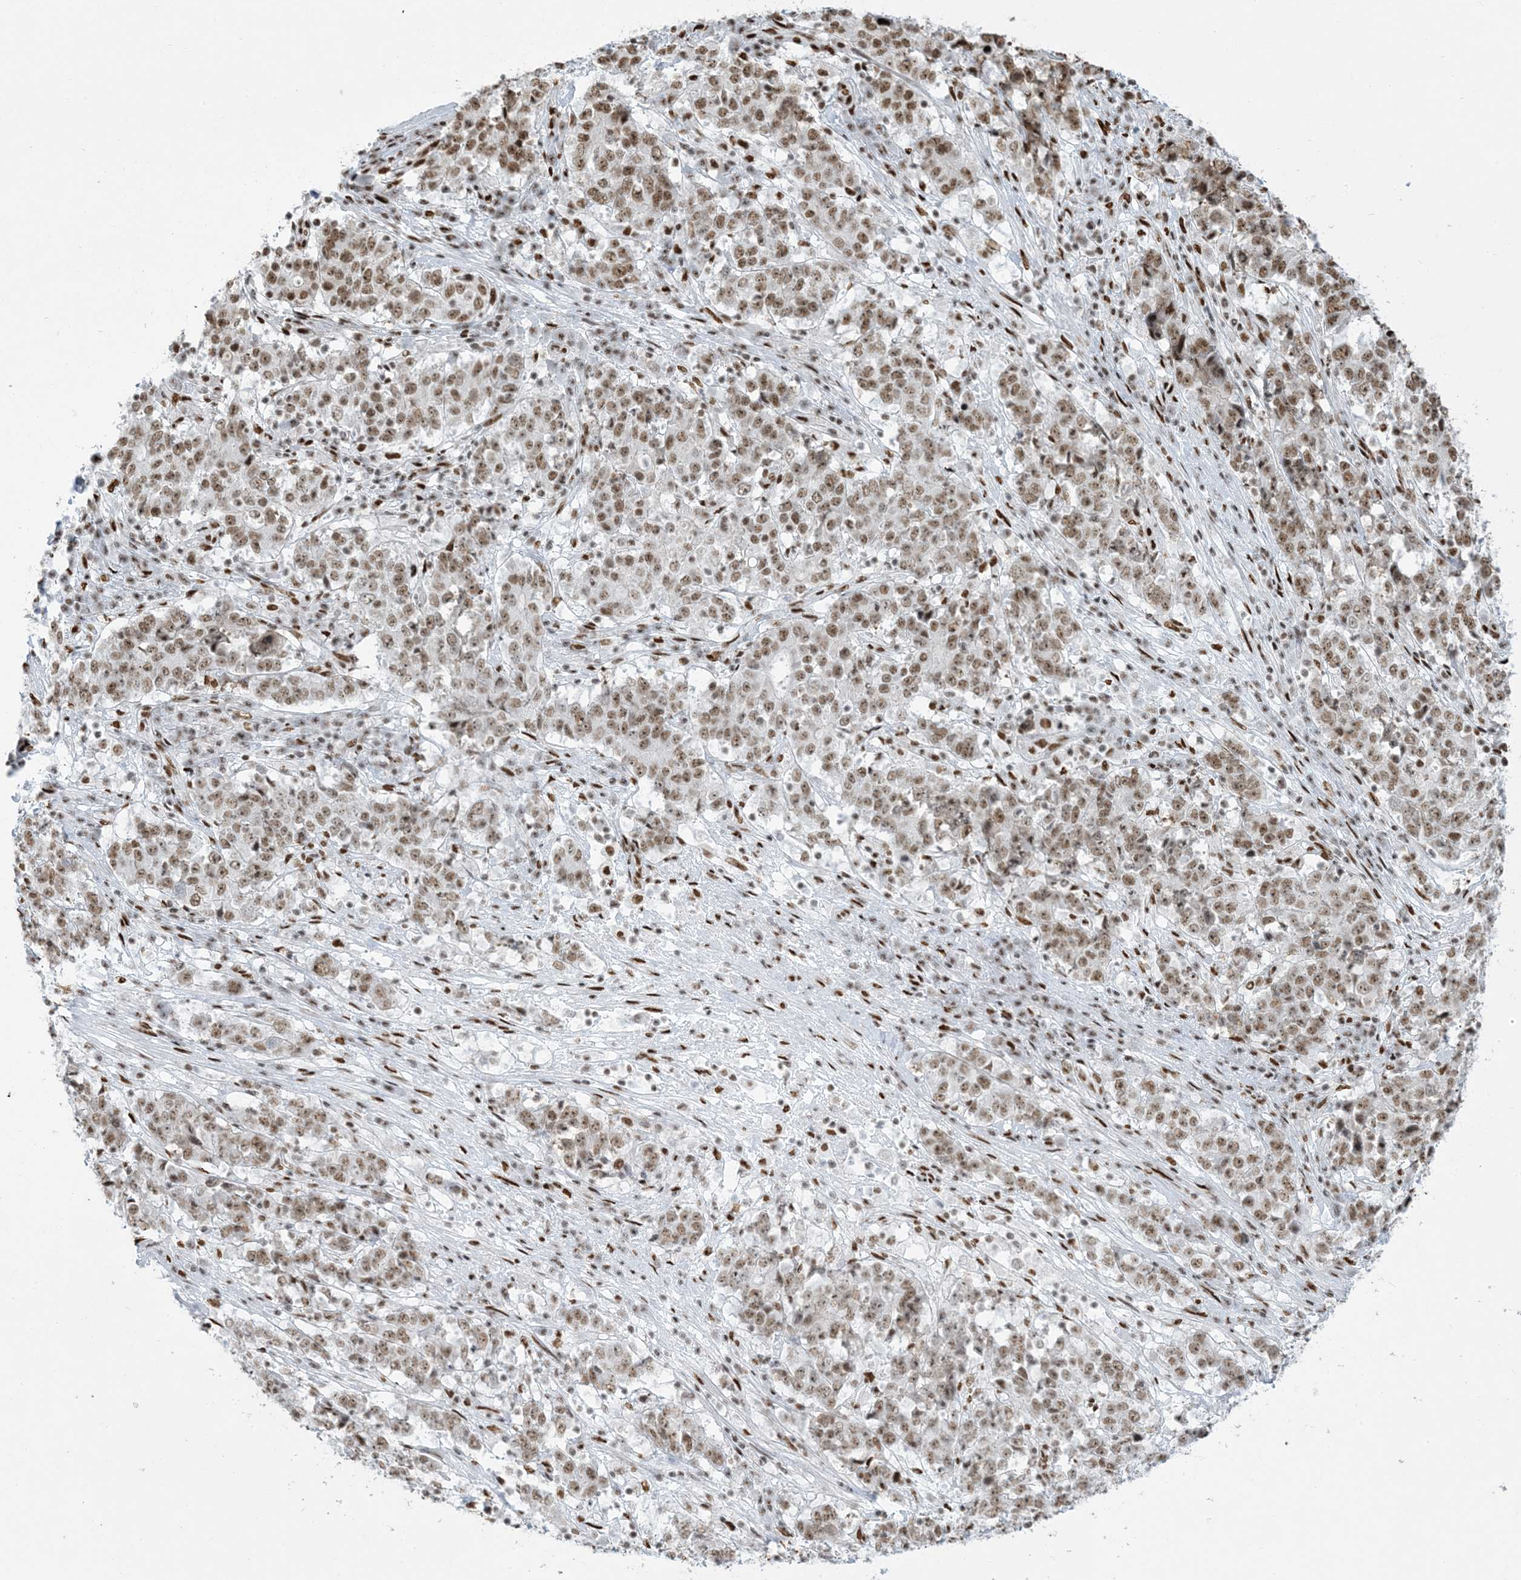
{"staining": {"intensity": "moderate", "quantity": ">75%", "location": "nuclear"}, "tissue": "stomach cancer", "cell_type": "Tumor cells", "image_type": "cancer", "snomed": [{"axis": "morphology", "description": "Adenocarcinoma, NOS"}, {"axis": "topography", "description": "Stomach"}], "caption": "Stomach adenocarcinoma stained with a protein marker reveals moderate staining in tumor cells.", "gene": "STAG1", "patient": {"sex": "male", "age": 59}}